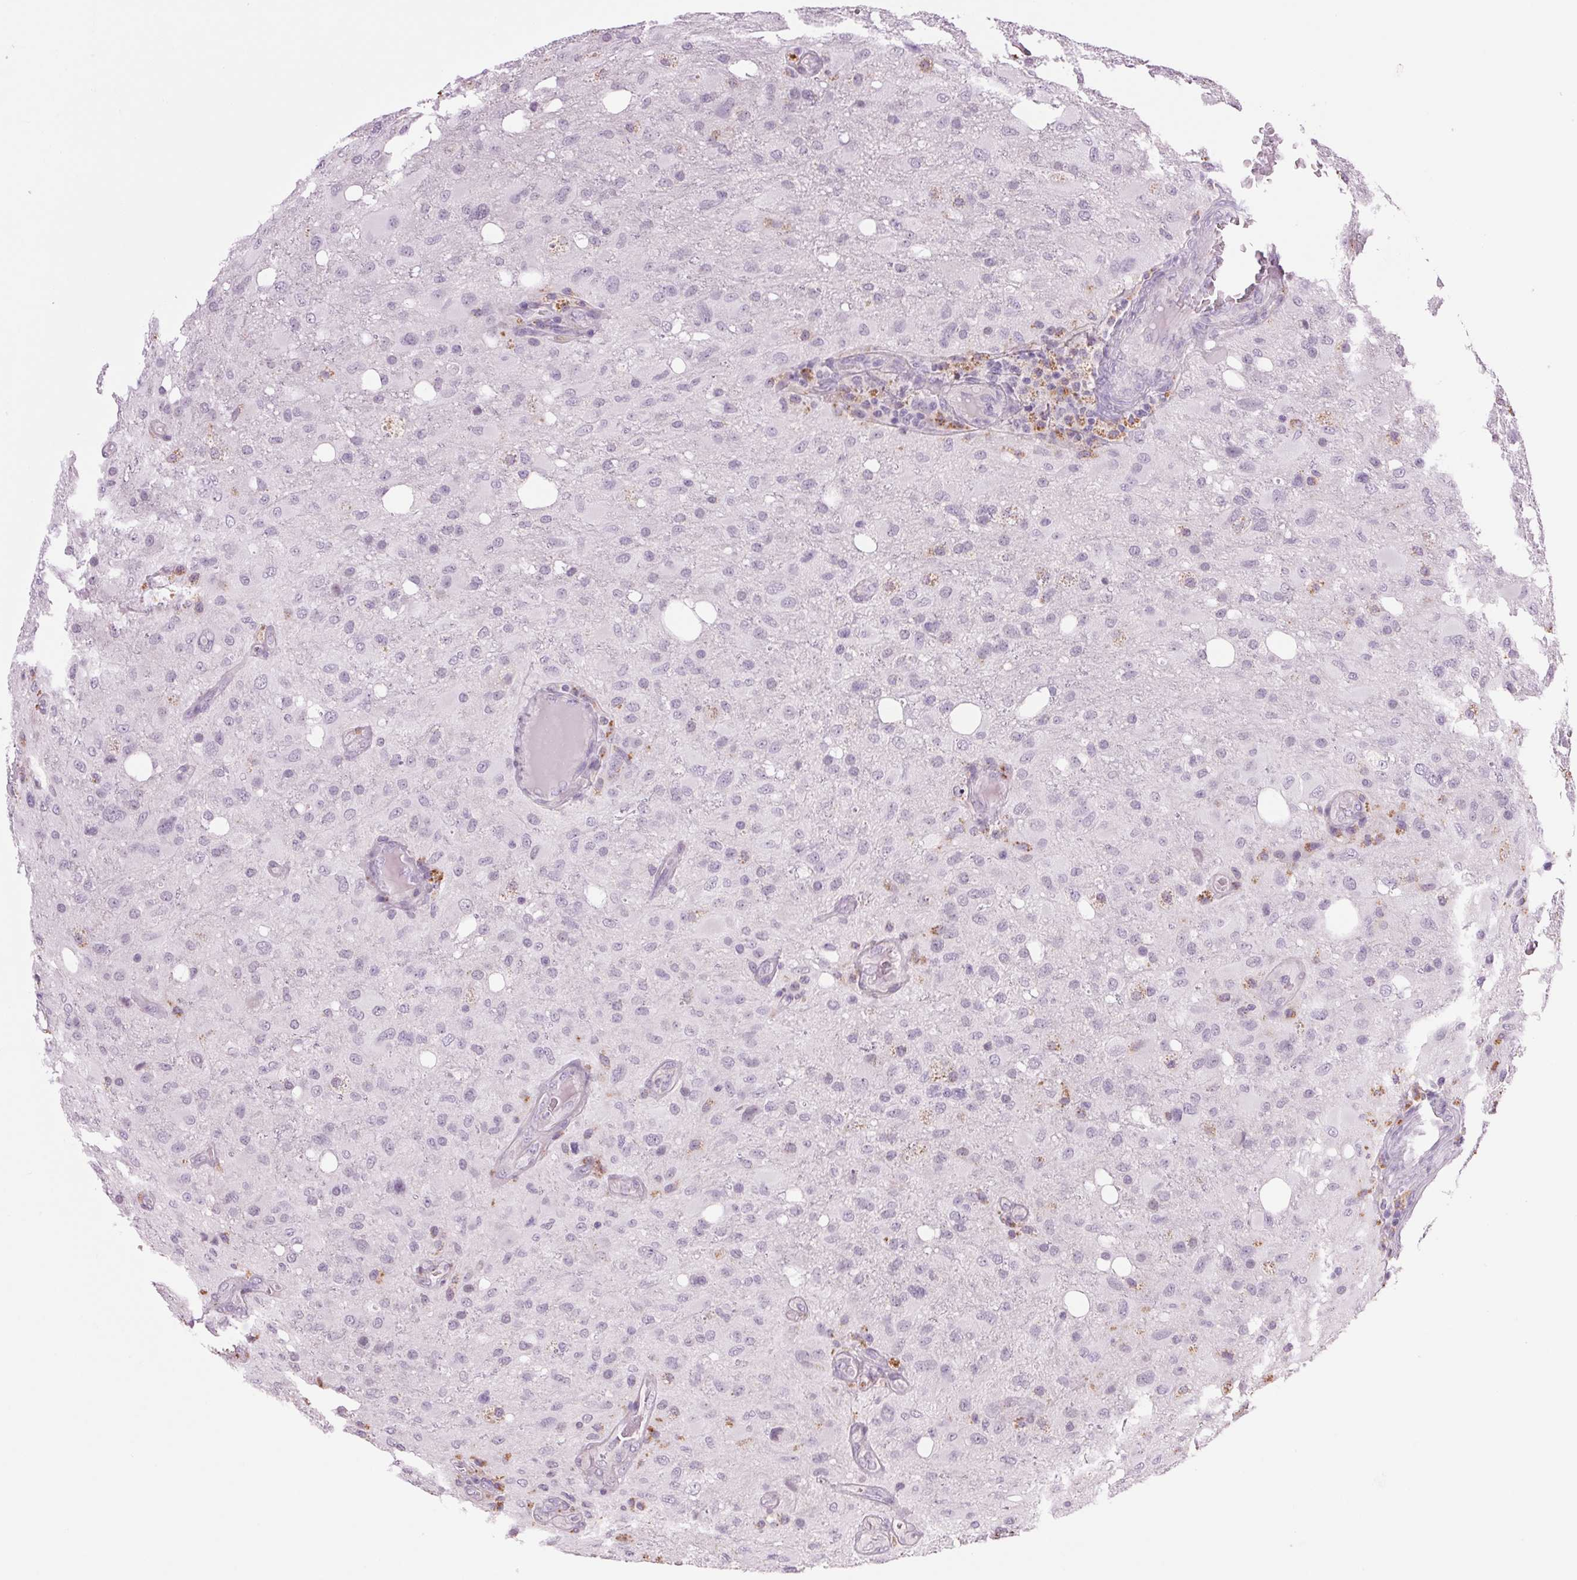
{"staining": {"intensity": "negative", "quantity": "none", "location": "none"}, "tissue": "glioma", "cell_type": "Tumor cells", "image_type": "cancer", "snomed": [{"axis": "morphology", "description": "Glioma, malignant, High grade"}, {"axis": "topography", "description": "Brain"}], "caption": "Tumor cells show no significant protein expression in malignant glioma (high-grade).", "gene": "MPO", "patient": {"sex": "male", "age": 53}}